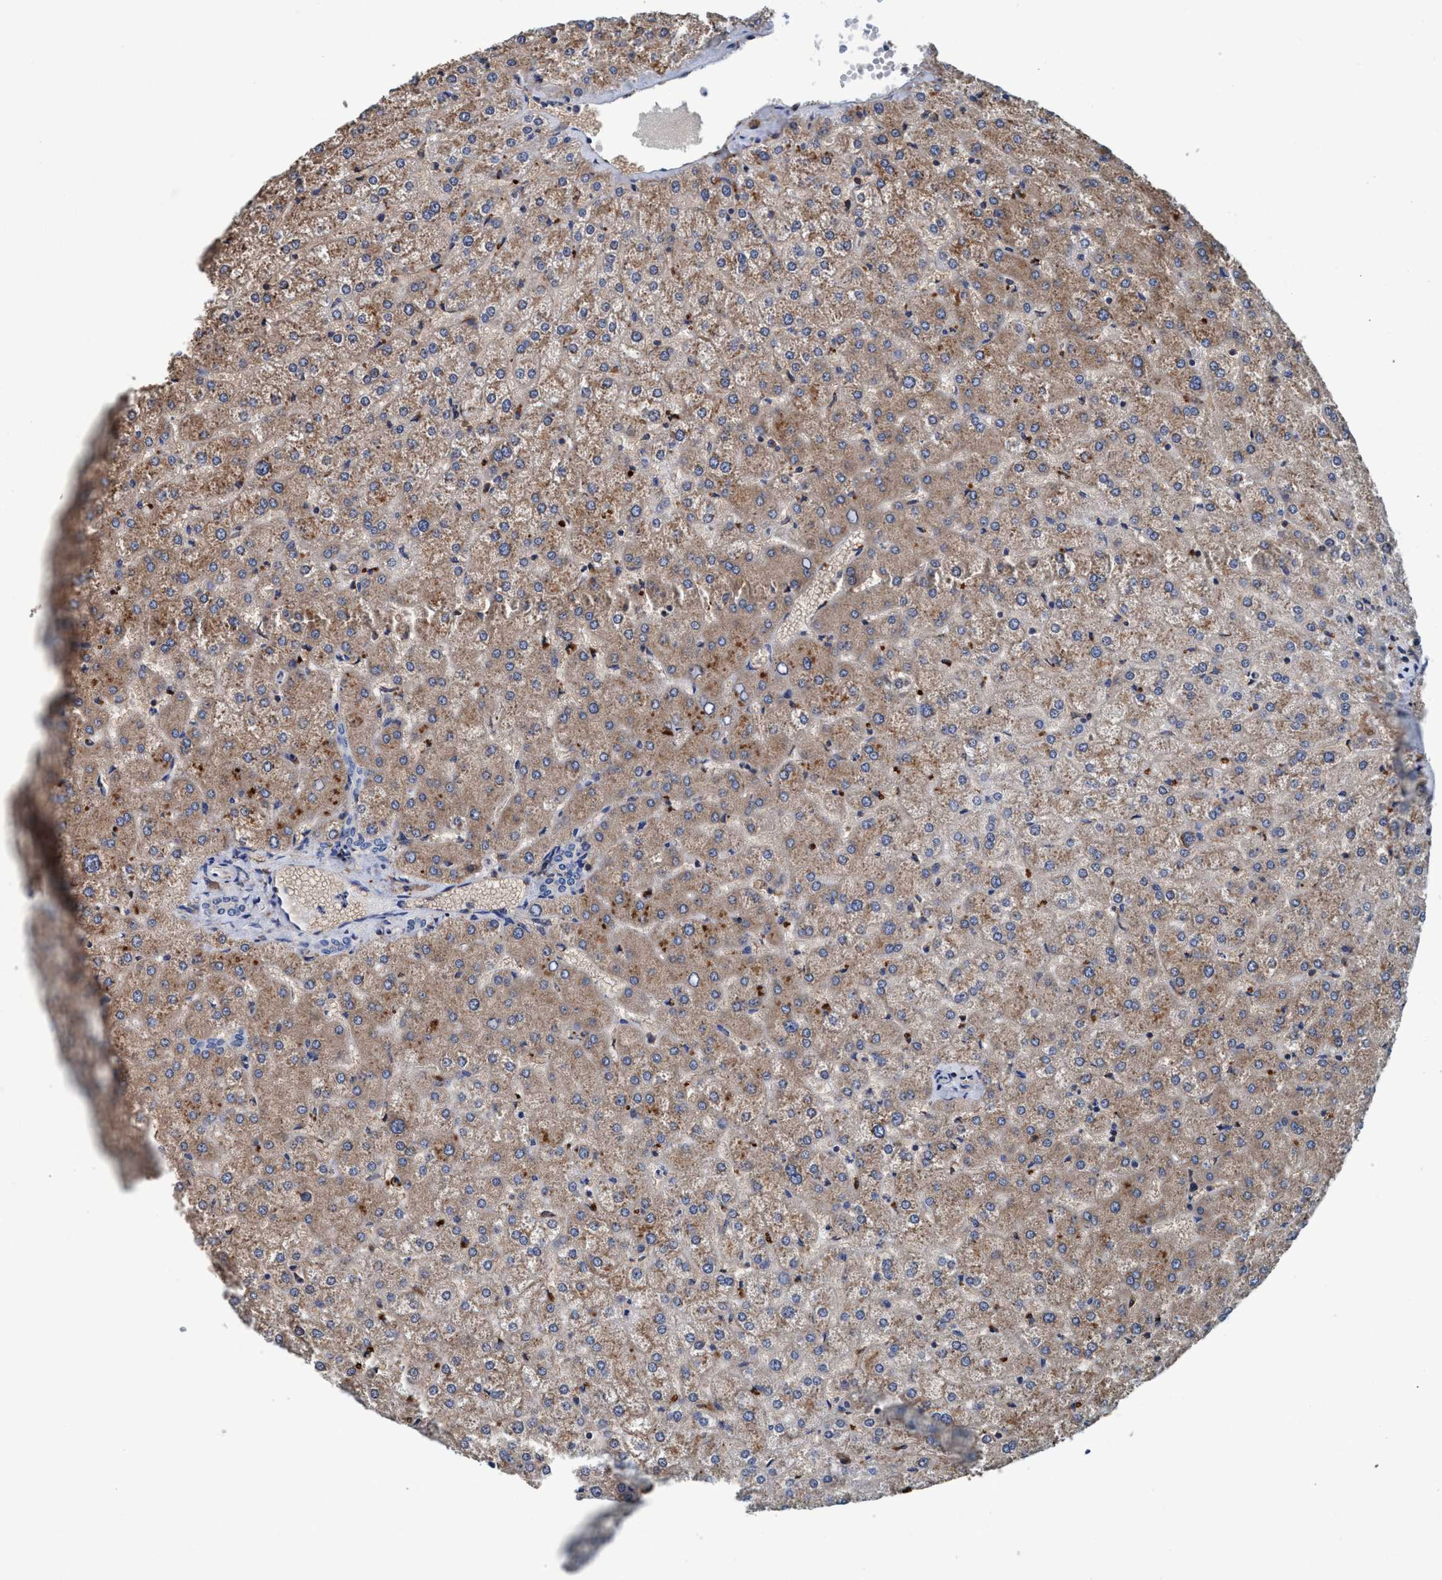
{"staining": {"intensity": "negative", "quantity": "none", "location": "none"}, "tissue": "liver", "cell_type": "Cholangiocytes", "image_type": "normal", "snomed": [{"axis": "morphology", "description": "Normal tissue, NOS"}, {"axis": "topography", "description": "Liver"}], "caption": "This photomicrograph is of unremarkable liver stained with immunohistochemistry to label a protein in brown with the nuclei are counter-stained blue. There is no expression in cholangiocytes. (Immunohistochemistry, brightfield microscopy, high magnification).", "gene": "ENDOG", "patient": {"sex": "female", "age": 32}}